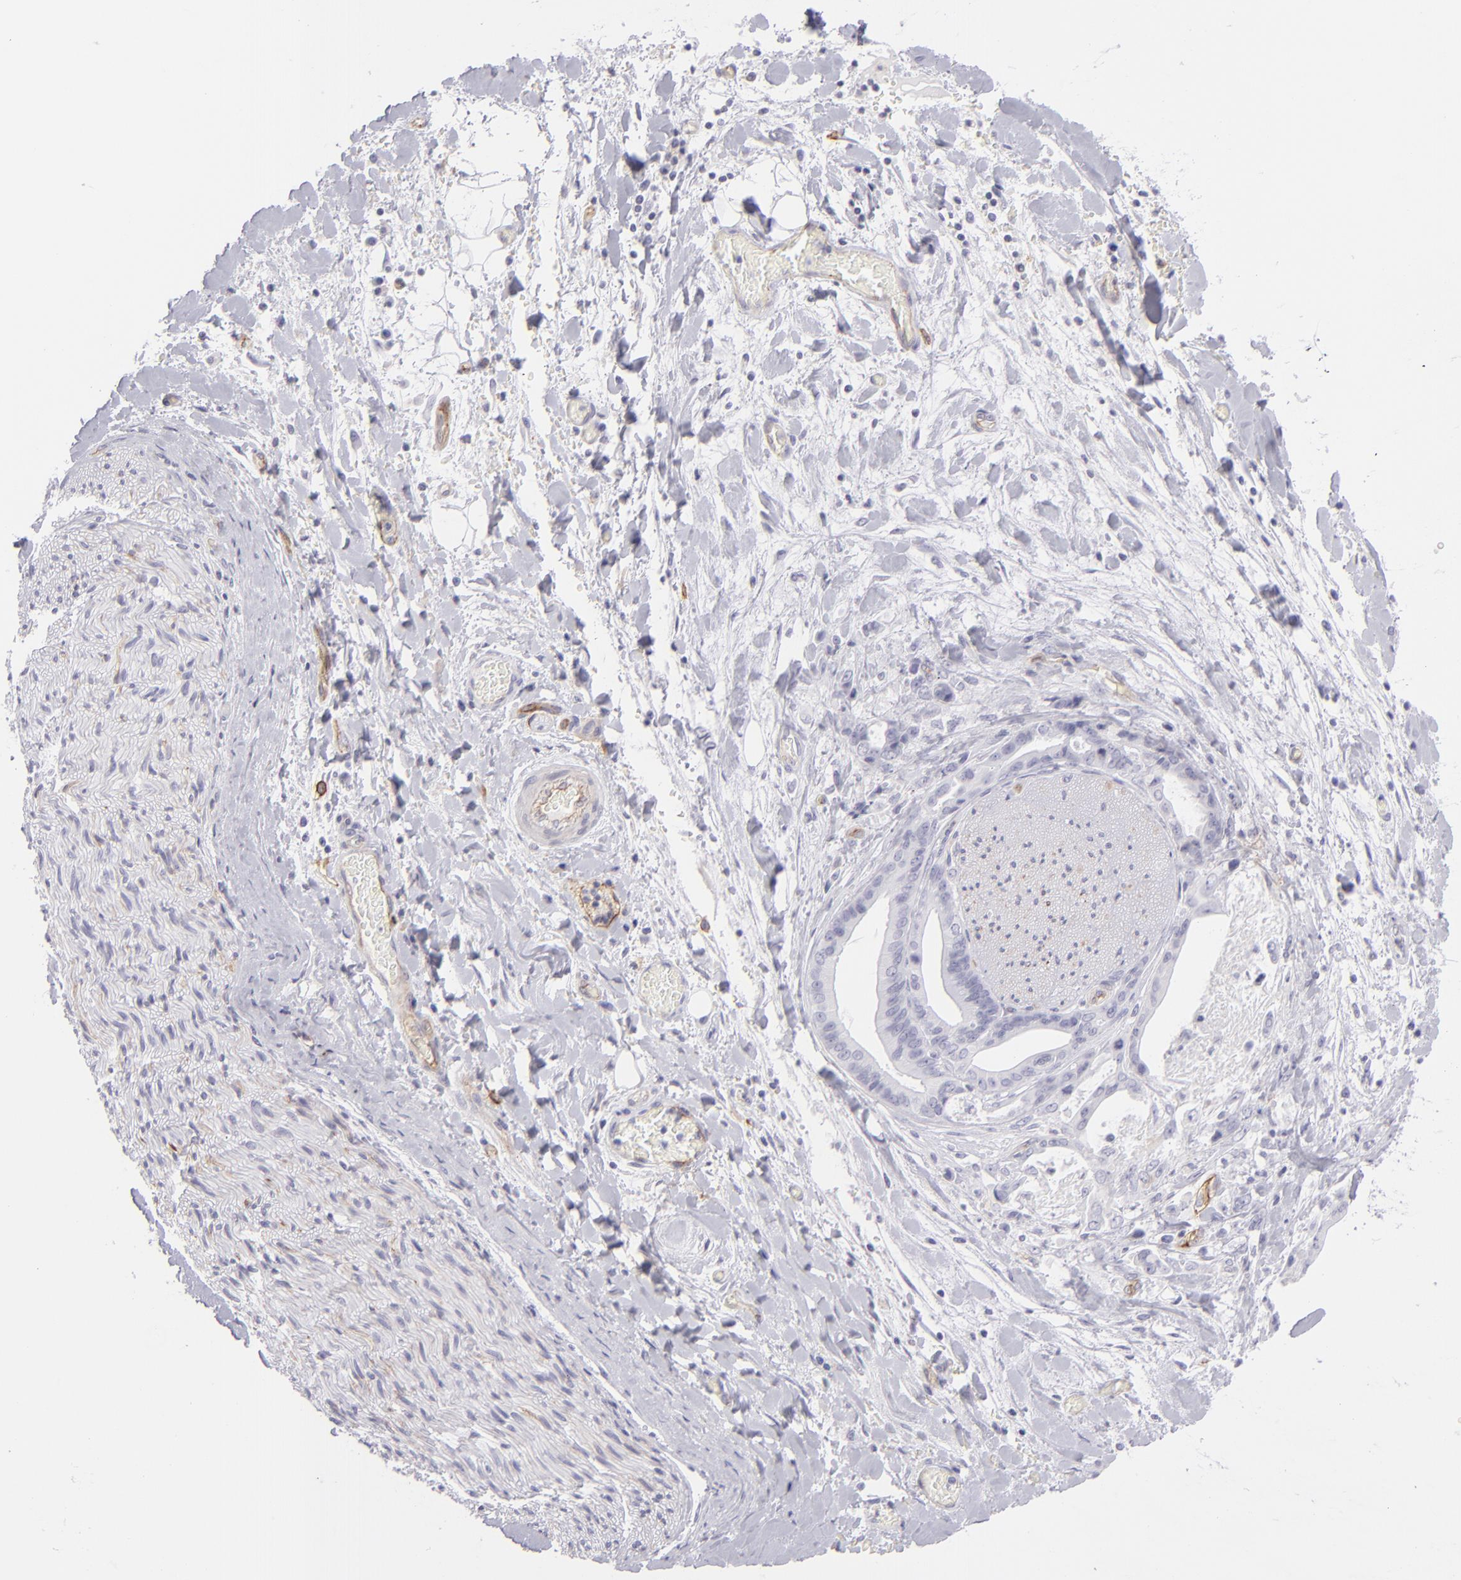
{"staining": {"intensity": "negative", "quantity": "none", "location": "none"}, "tissue": "liver cancer", "cell_type": "Tumor cells", "image_type": "cancer", "snomed": [{"axis": "morphology", "description": "Cholangiocarcinoma"}, {"axis": "topography", "description": "Liver"}], "caption": "Tumor cells are negative for brown protein staining in liver cancer.", "gene": "THBD", "patient": {"sex": "male", "age": 58}}